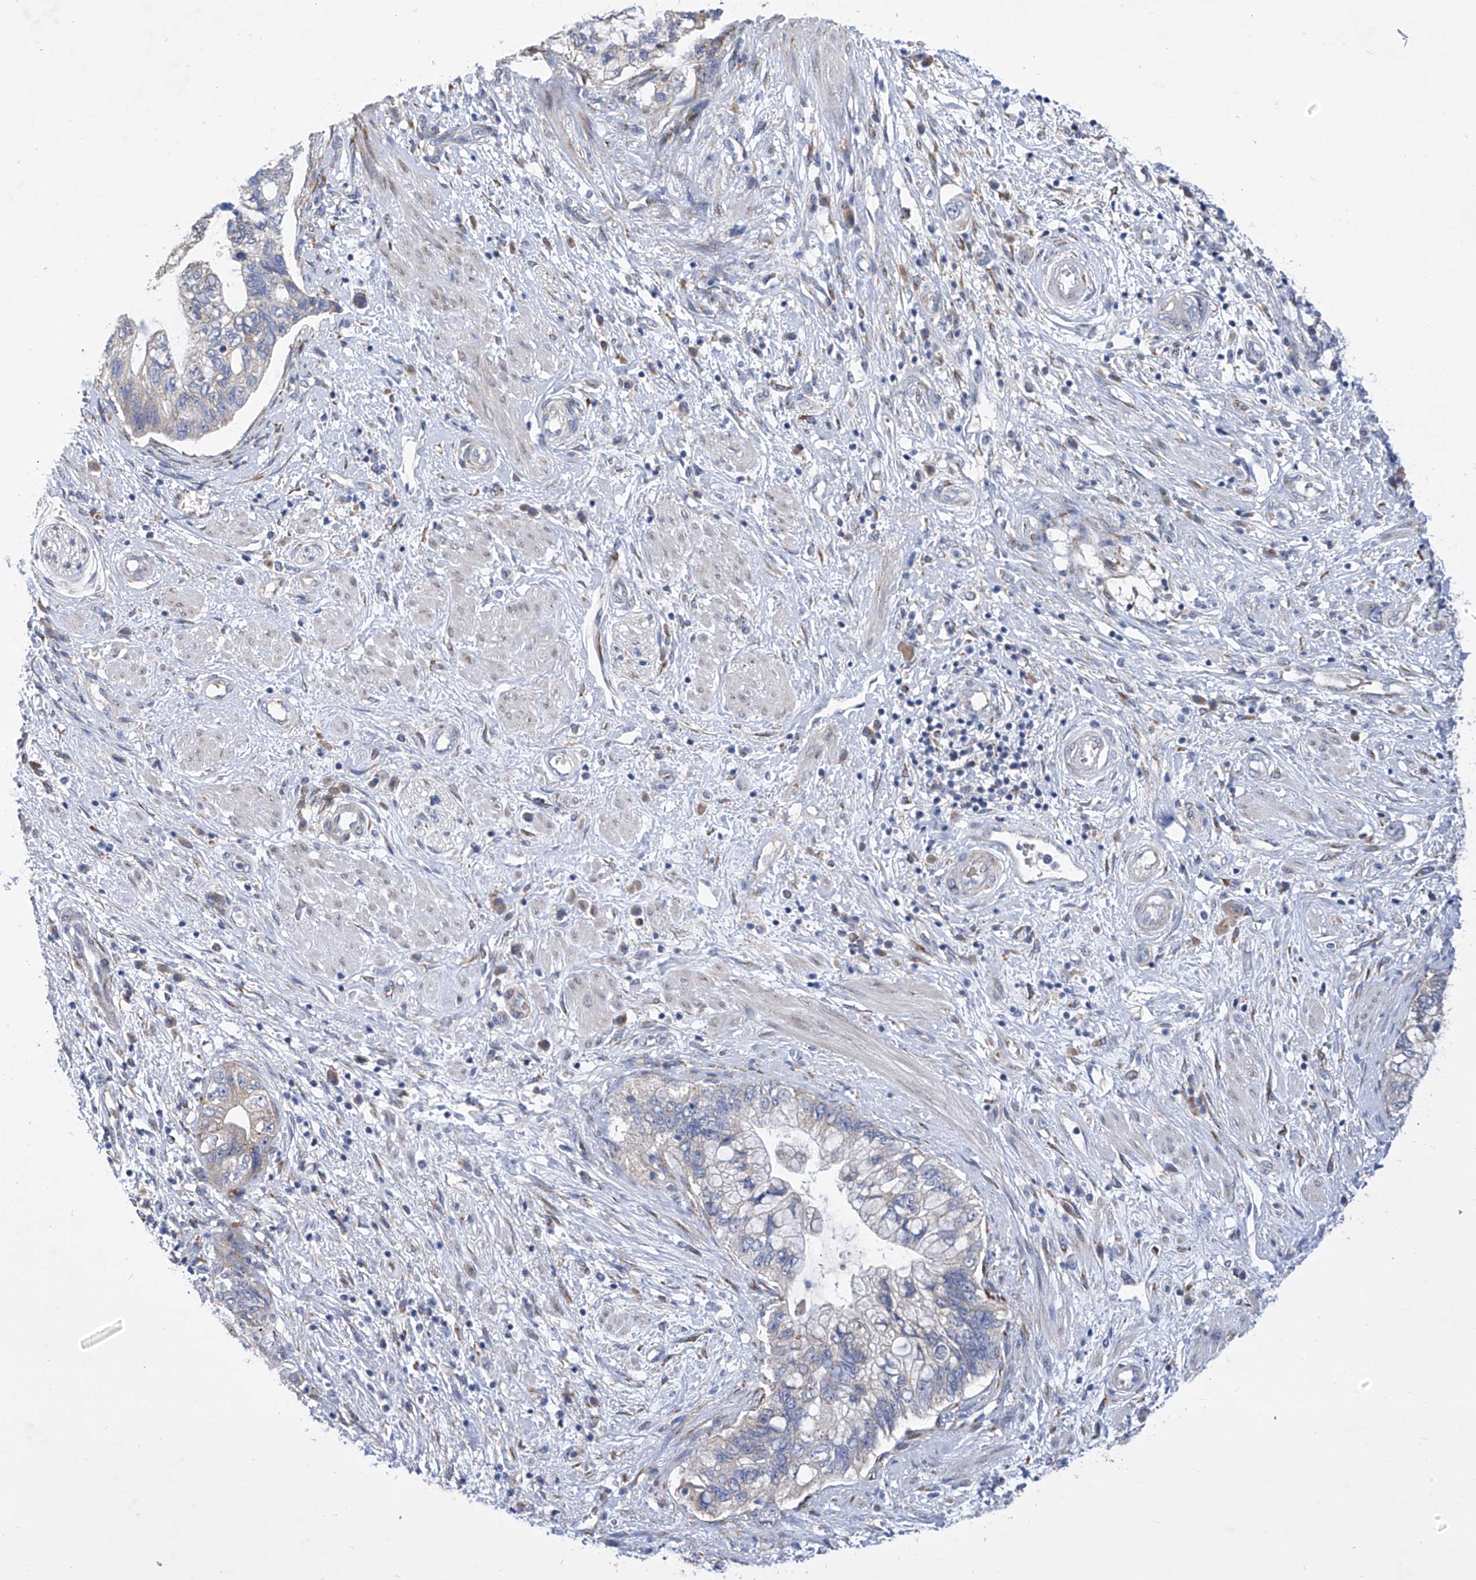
{"staining": {"intensity": "negative", "quantity": "none", "location": "none"}, "tissue": "pancreatic cancer", "cell_type": "Tumor cells", "image_type": "cancer", "snomed": [{"axis": "morphology", "description": "Adenocarcinoma, NOS"}, {"axis": "topography", "description": "Pancreas"}], "caption": "This is a micrograph of immunohistochemistry staining of pancreatic cancer (adenocarcinoma), which shows no staining in tumor cells.", "gene": "TJAP1", "patient": {"sex": "female", "age": 73}}